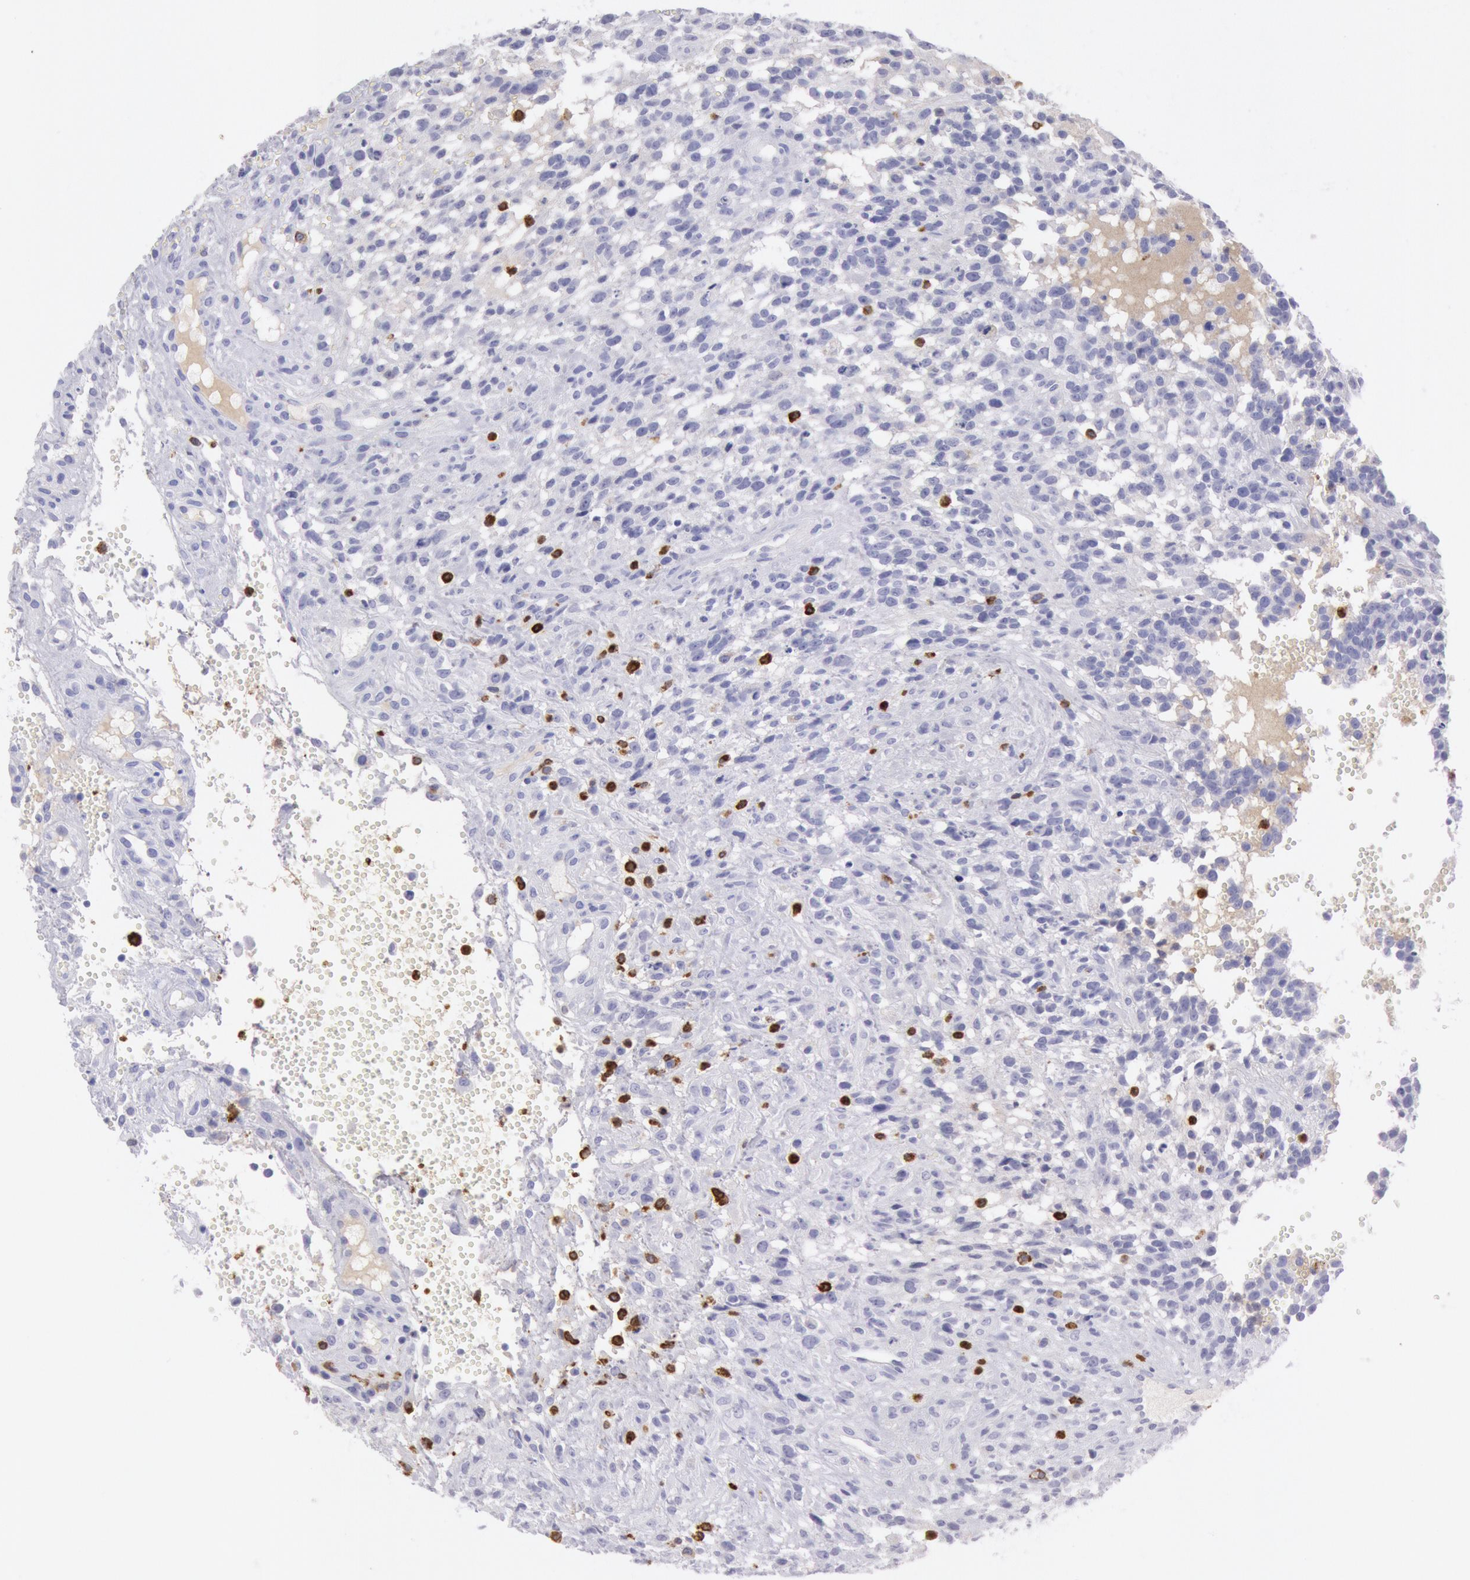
{"staining": {"intensity": "negative", "quantity": "none", "location": "none"}, "tissue": "glioma", "cell_type": "Tumor cells", "image_type": "cancer", "snomed": [{"axis": "morphology", "description": "Glioma, malignant, High grade"}, {"axis": "topography", "description": "Brain"}], "caption": "High power microscopy image of an immunohistochemistry (IHC) image of glioma, revealing no significant positivity in tumor cells.", "gene": "FCN1", "patient": {"sex": "male", "age": 66}}